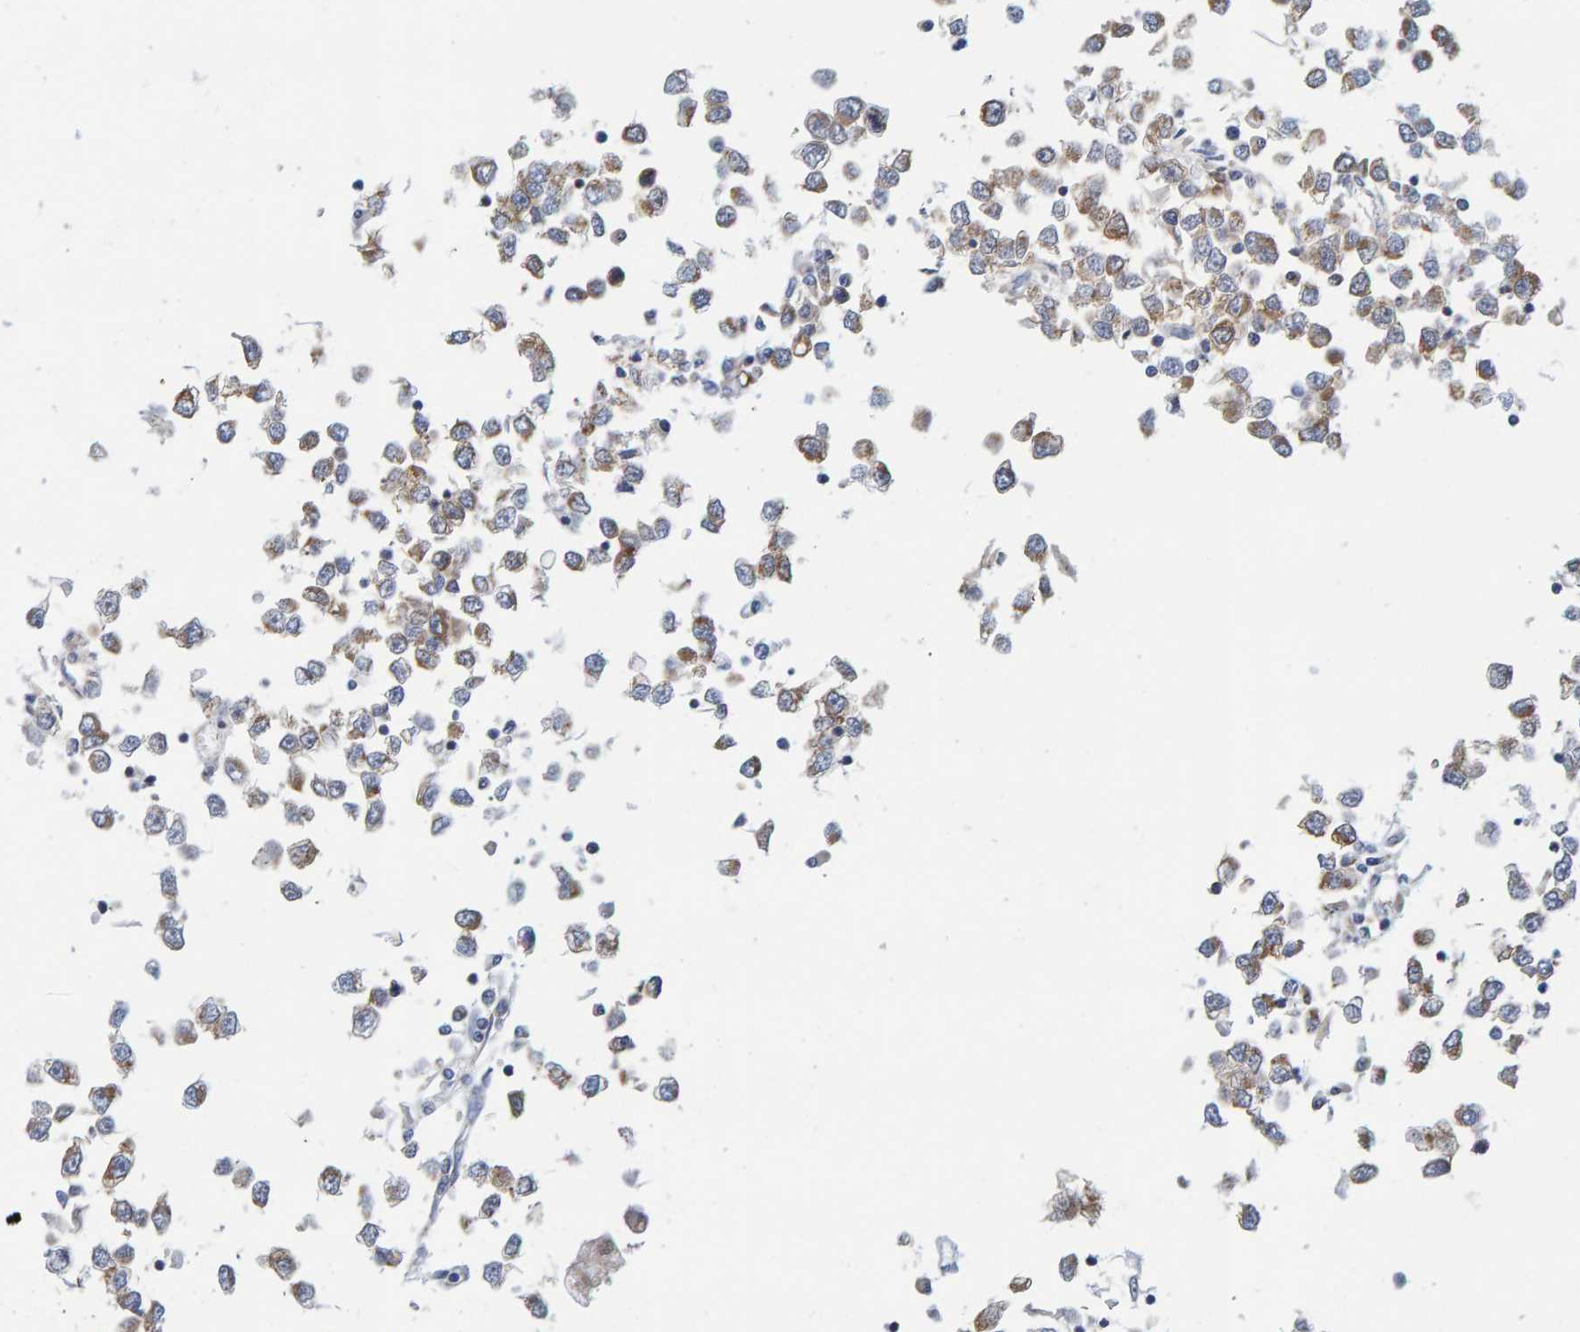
{"staining": {"intensity": "moderate", "quantity": ">75%", "location": "cytoplasmic/membranous"}, "tissue": "testis cancer", "cell_type": "Tumor cells", "image_type": "cancer", "snomed": [{"axis": "morphology", "description": "Seminoma, NOS"}, {"axis": "topography", "description": "Testis"}], "caption": "Immunohistochemical staining of testis cancer displays moderate cytoplasmic/membranous protein positivity in about >75% of tumor cells.", "gene": "KLHL11", "patient": {"sex": "male", "age": 65}}